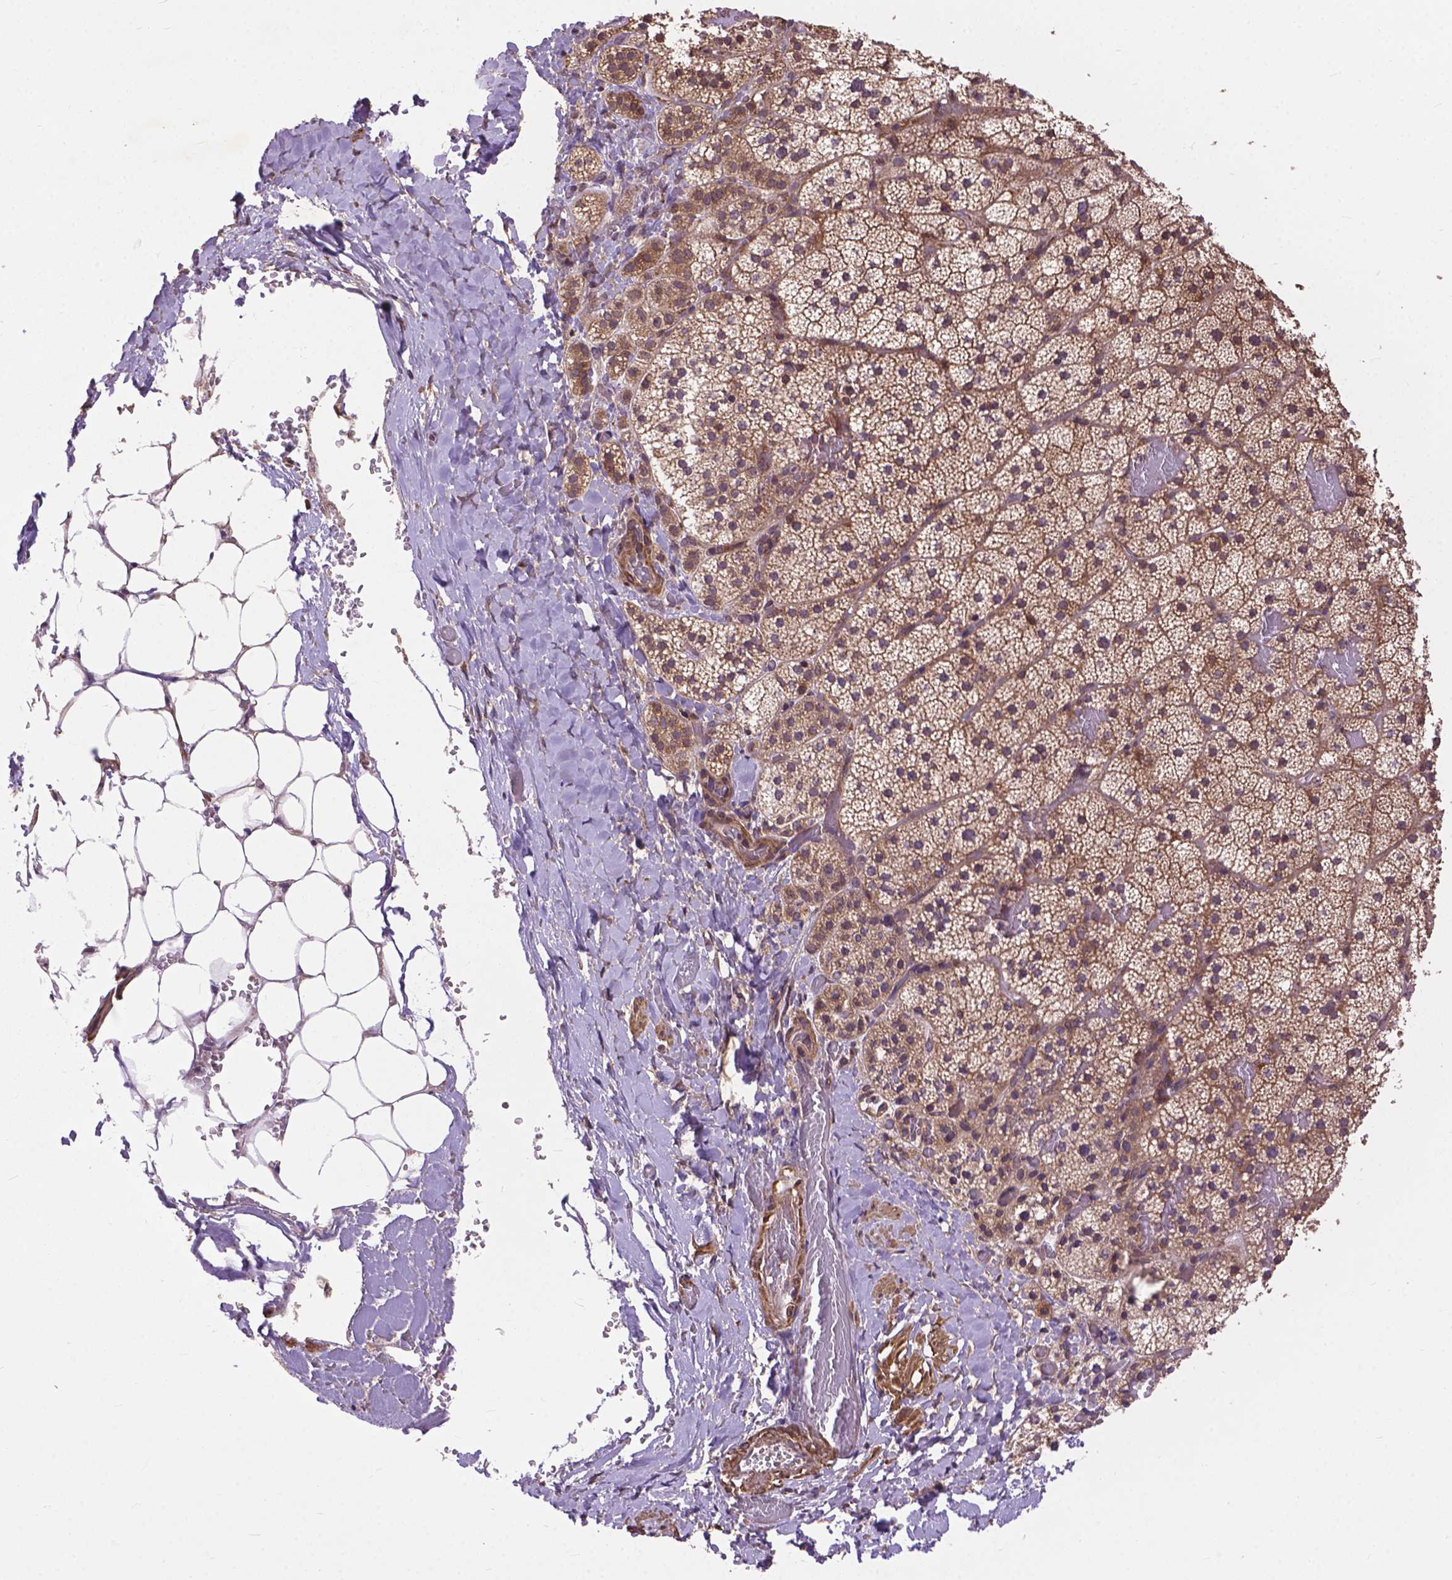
{"staining": {"intensity": "moderate", "quantity": ">75%", "location": "cytoplasmic/membranous"}, "tissue": "adrenal gland", "cell_type": "Glandular cells", "image_type": "normal", "snomed": [{"axis": "morphology", "description": "Normal tissue, NOS"}, {"axis": "topography", "description": "Adrenal gland"}], "caption": "Adrenal gland stained for a protein (brown) shows moderate cytoplasmic/membranous positive positivity in about >75% of glandular cells.", "gene": "ZNF616", "patient": {"sex": "male", "age": 53}}